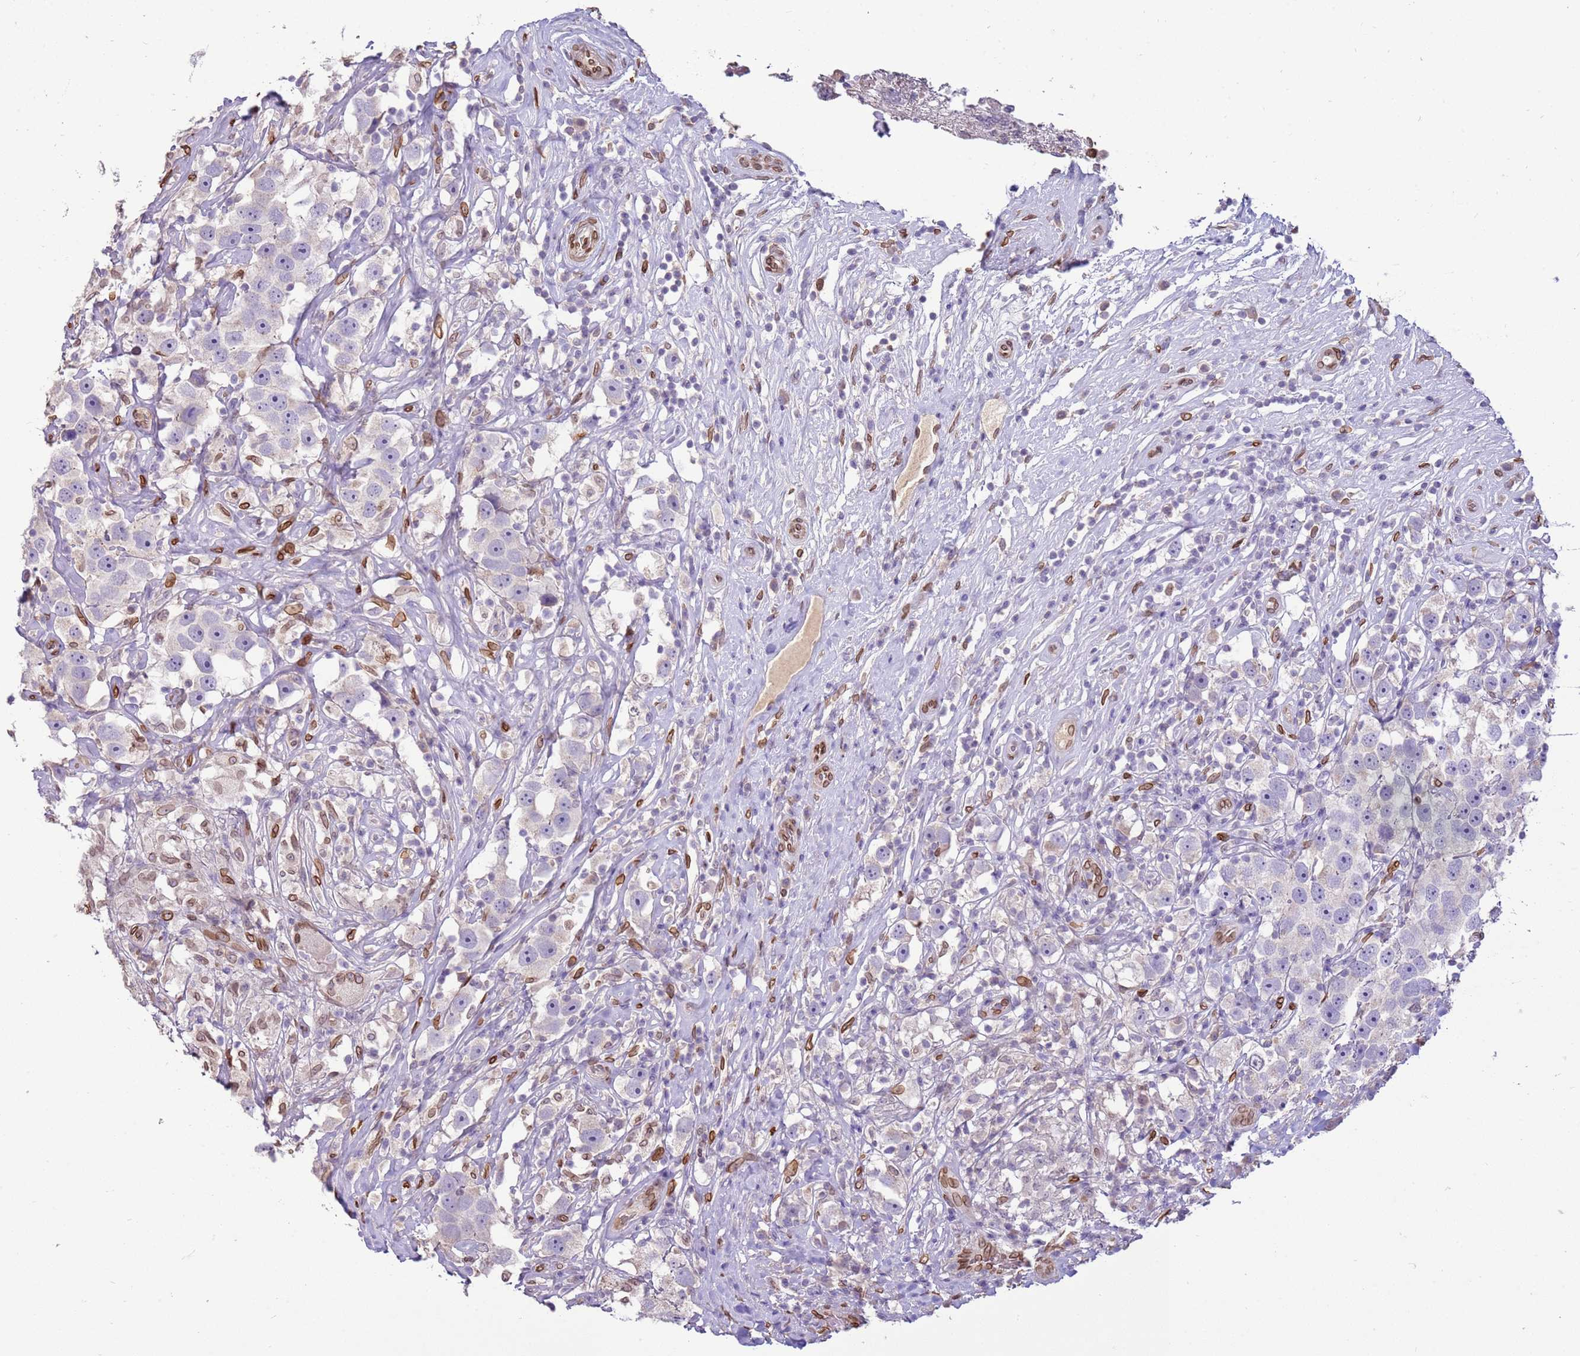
{"staining": {"intensity": "negative", "quantity": "none", "location": "none"}, "tissue": "testis cancer", "cell_type": "Tumor cells", "image_type": "cancer", "snomed": [{"axis": "morphology", "description": "Seminoma, NOS"}, {"axis": "topography", "description": "Testis"}], "caption": "Image shows no significant protein positivity in tumor cells of testis cancer (seminoma).", "gene": "TMEM47", "patient": {"sex": "male", "age": 49}}